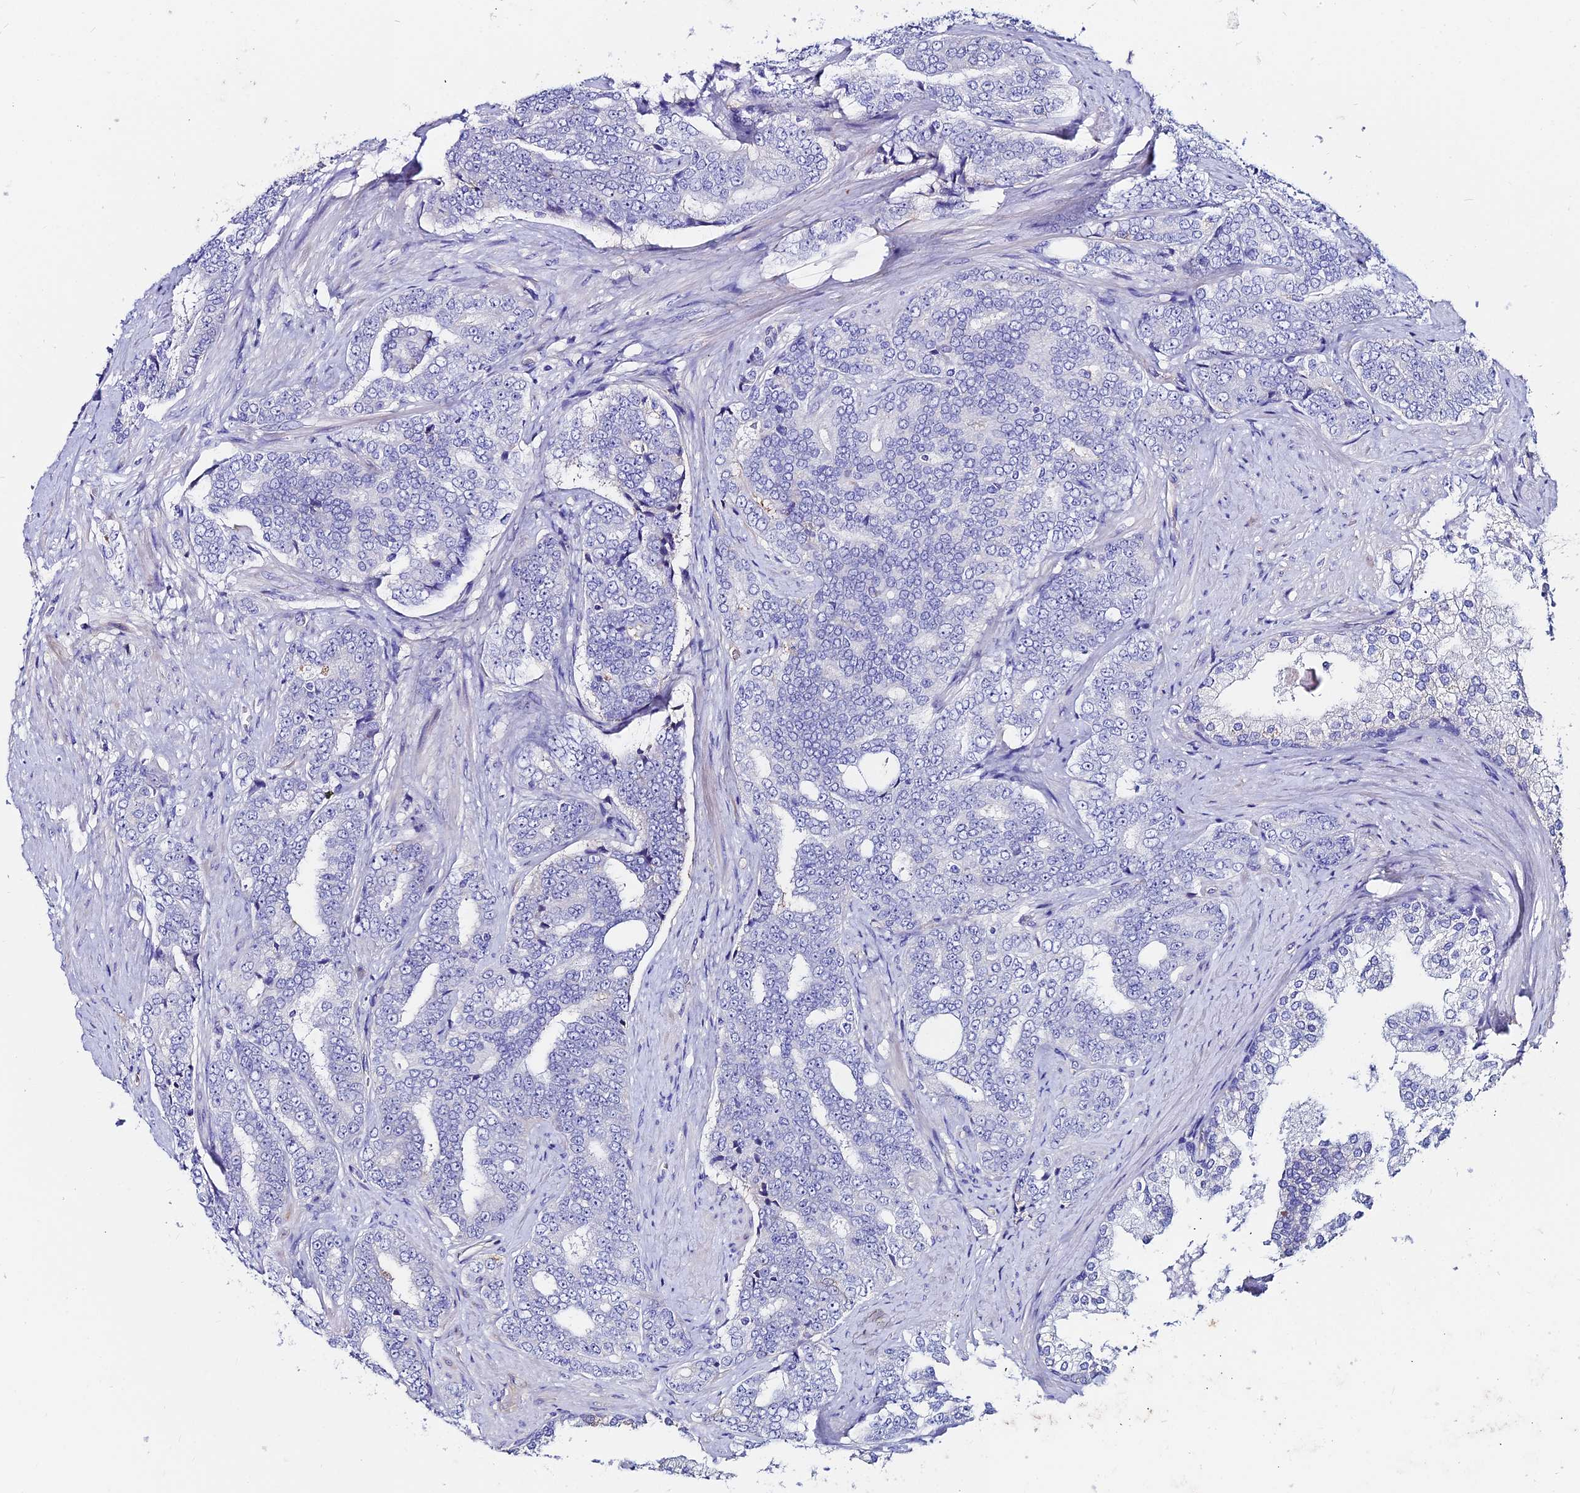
{"staining": {"intensity": "negative", "quantity": "none", "location": "none"}, "tissue": "prostate cancer", "cell_type": "Tumor cells", "image_type": "cancer", "snomed": [{"axis": "morphology", "description": "Adenocarcinoma, High grade"}, {"axis": "topography", "description": "Prostate"}], "caption": "High-grade adenocarcinoma (prostate) was stained to show a protein in brown. There is no significant positivity in tumor cells. The staining is performed using DAB (3,3'-diaminobenzidine) brown chromogen with nuclei counter-stained in using hematoxylin.", "gene": "SLC25A16", "patient": {"sex": "male", "age": 67}}